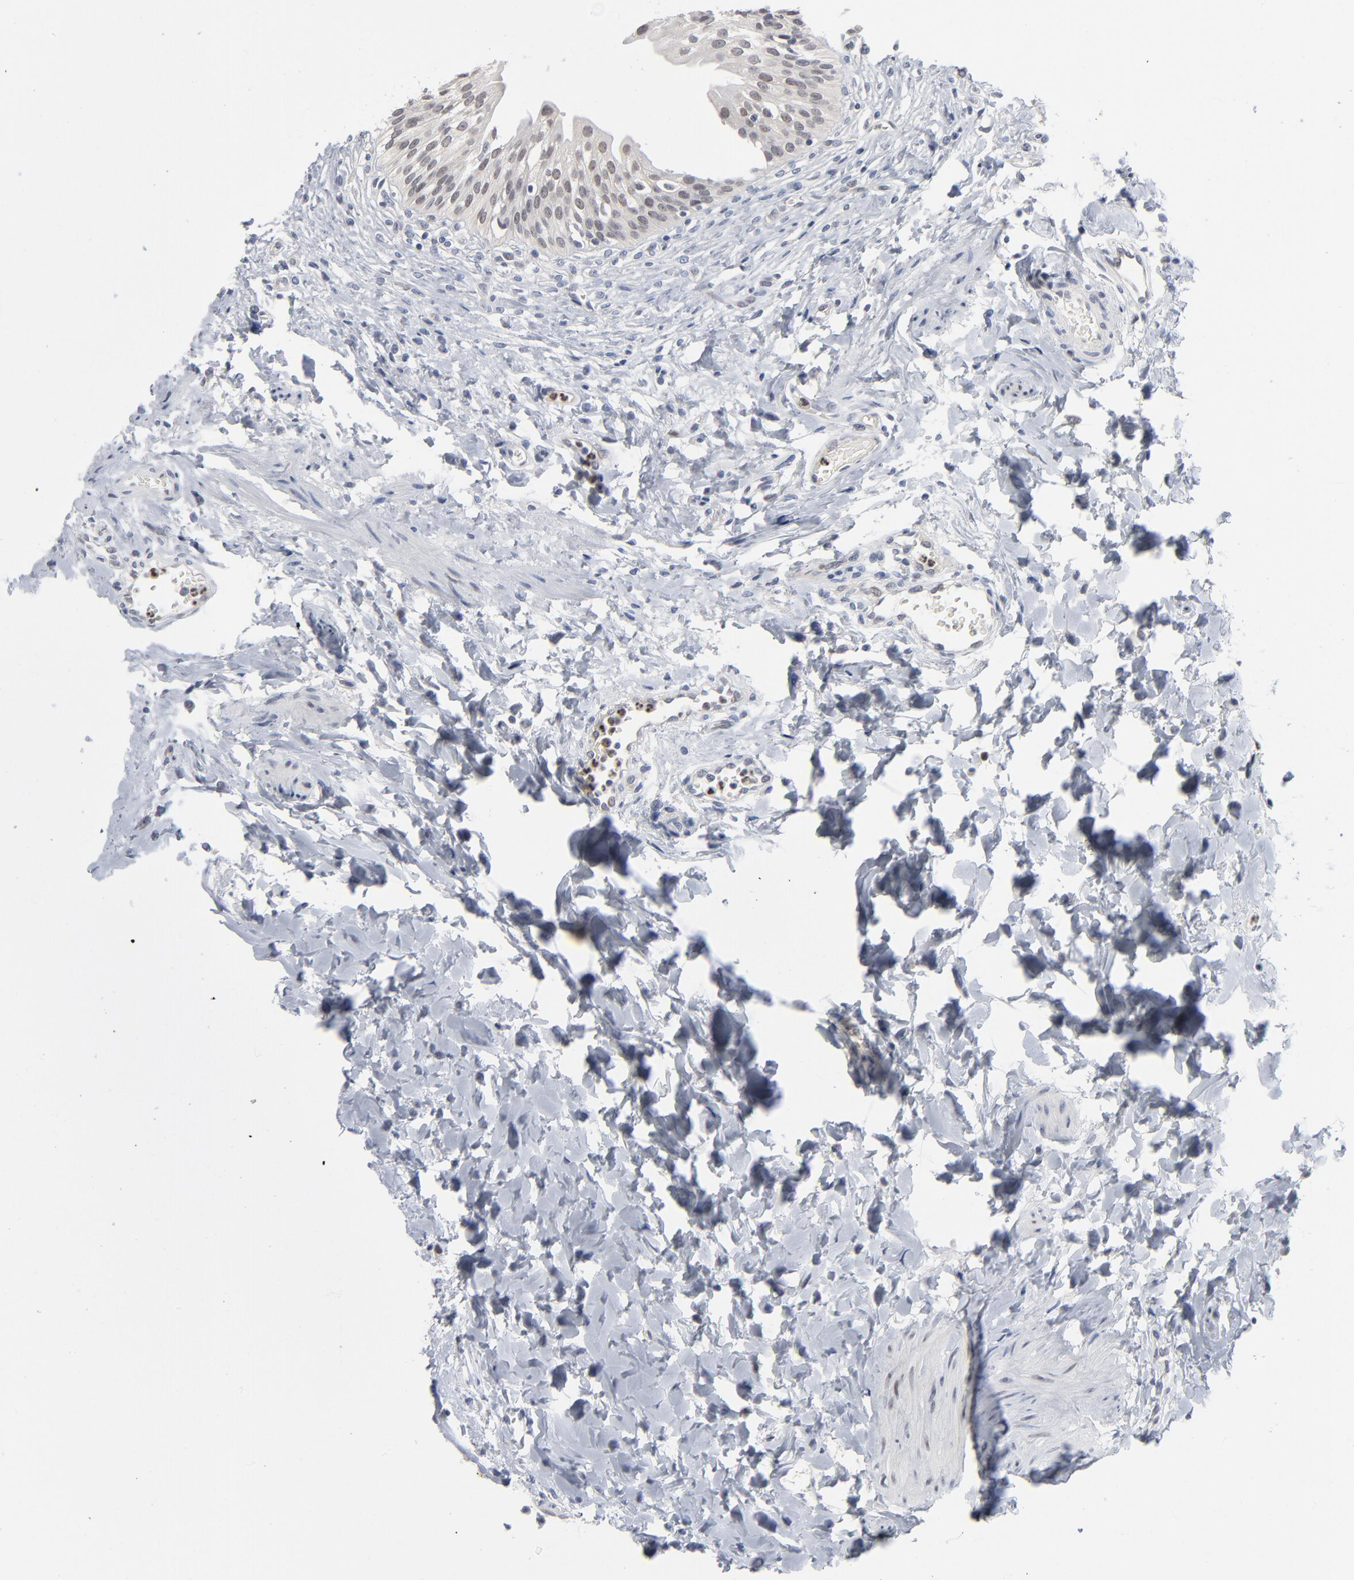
{"staining": {"intensity": "negative", "quantity": "none", "location": "none"}, "tissue": "urinary bladder", "cell_type": "Urothelial cells", "image_type": "normal", "snomed": [{"axis": "morphology", "description": "Normal tissue, NOS"}, {"axis": "topography", "description": "Urinary bladder"}], "caption": "Immunohistochemistry (IHC) image of unremarkable urinary bladder: human urinary bladder stained with DAB shows no significant protein positivity in urothelial cells. The staining was performed using DAB (3,3'-diaminobenzidine) to visualize the protein expression in brown, while the nuclei were stained in blue with hematoxylin (Magnification: 20x).", "gene": "FOXN2", "patient": {"sex": "female", "age": 80}}